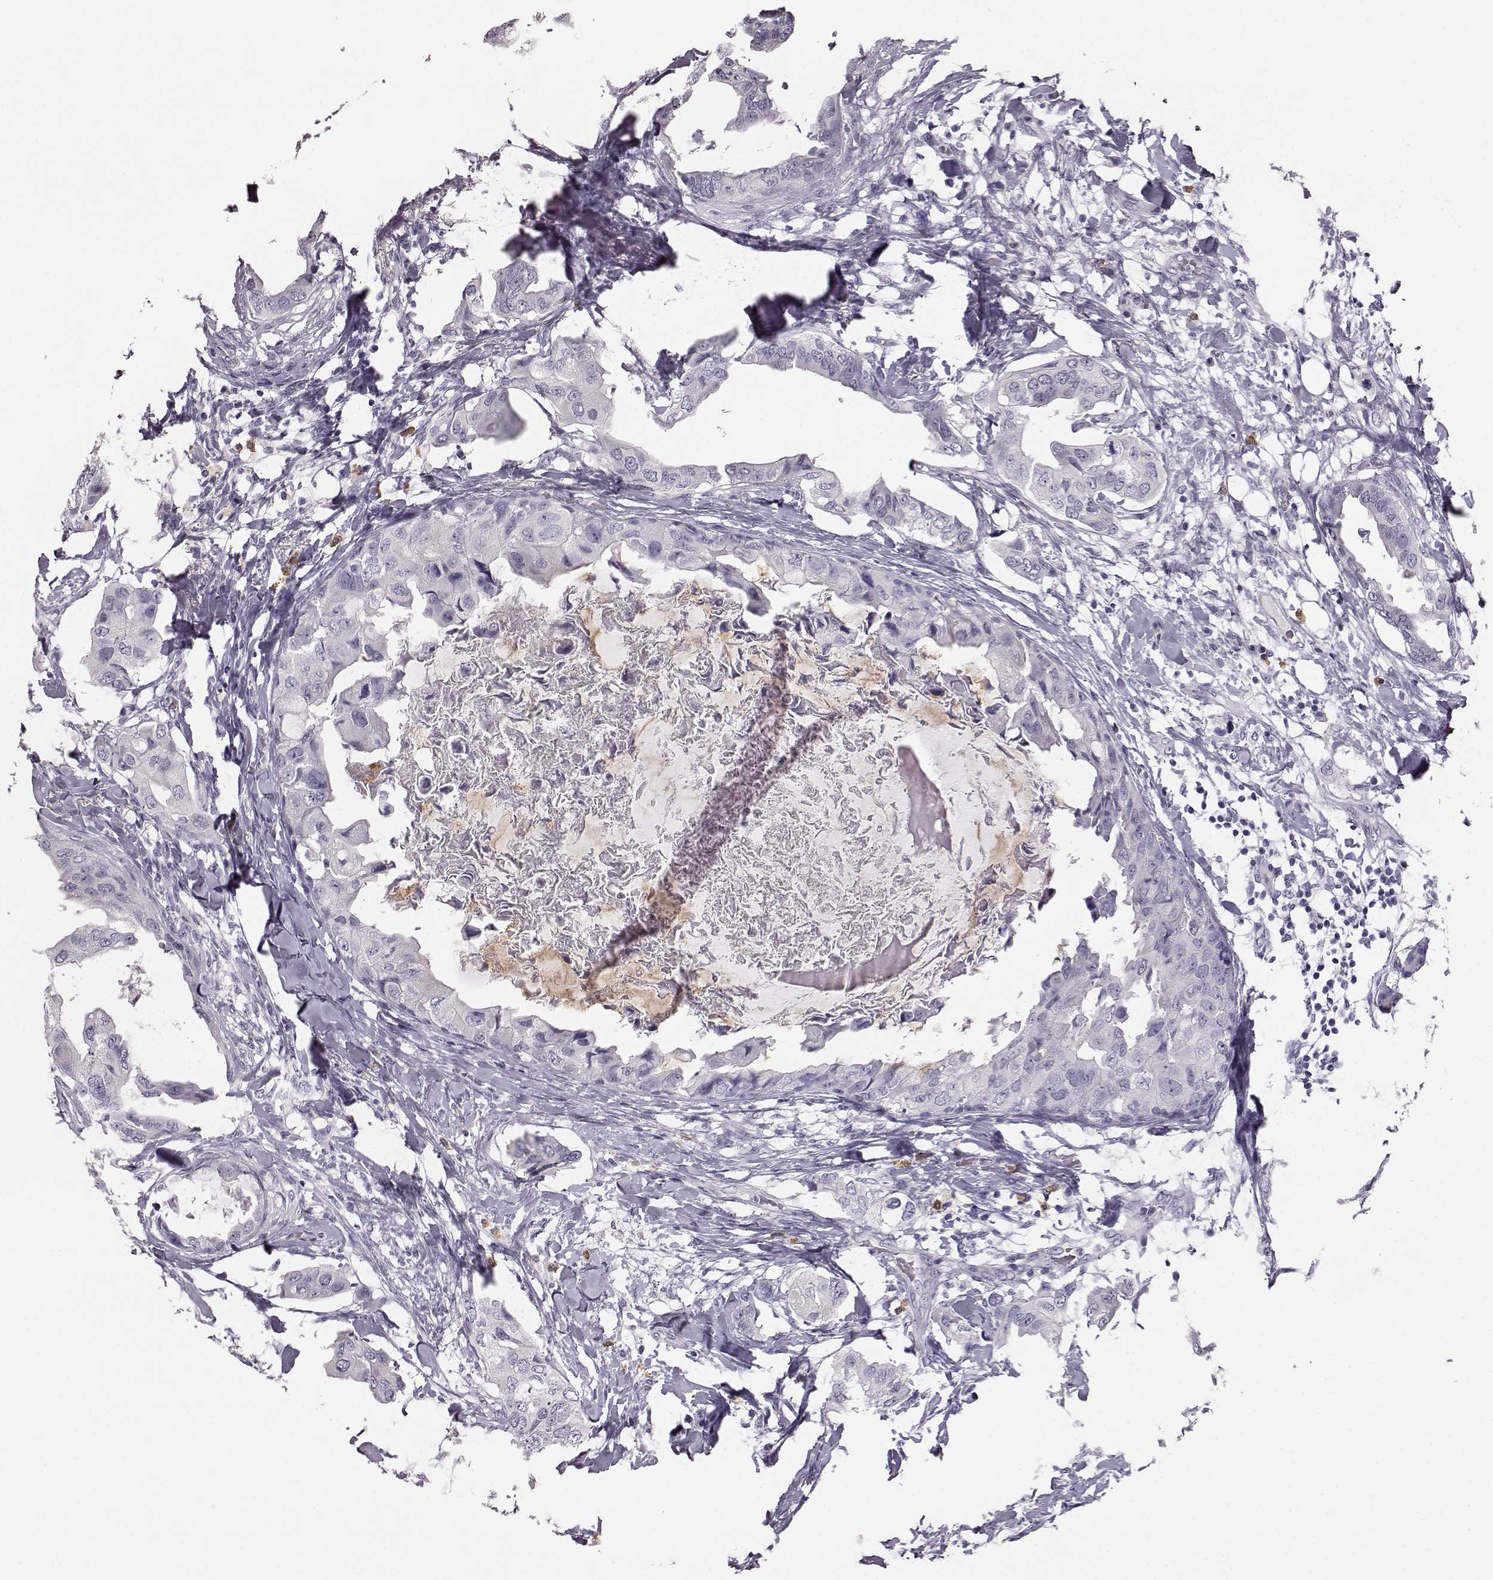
{"staining": {"intensity": "negative", "quantity": "none", "location": "none"}, "tissue": "breast cancer", "cell_type": "Tumor cells", "image_type": "cancer", "snomed": [{"axis": "morphology", "description": "Normal tissue, NOS"}, {"axis": "morphology", "description": "Duct carcinoma"}, {"axis": "topography", "description": "Breast"}], "caption": "The photomicrograph demonstrates no significant staining in tumor cells of breast cancer.", "gene": "NPTXR", "patient": {"sex": "female", "age": 40}}